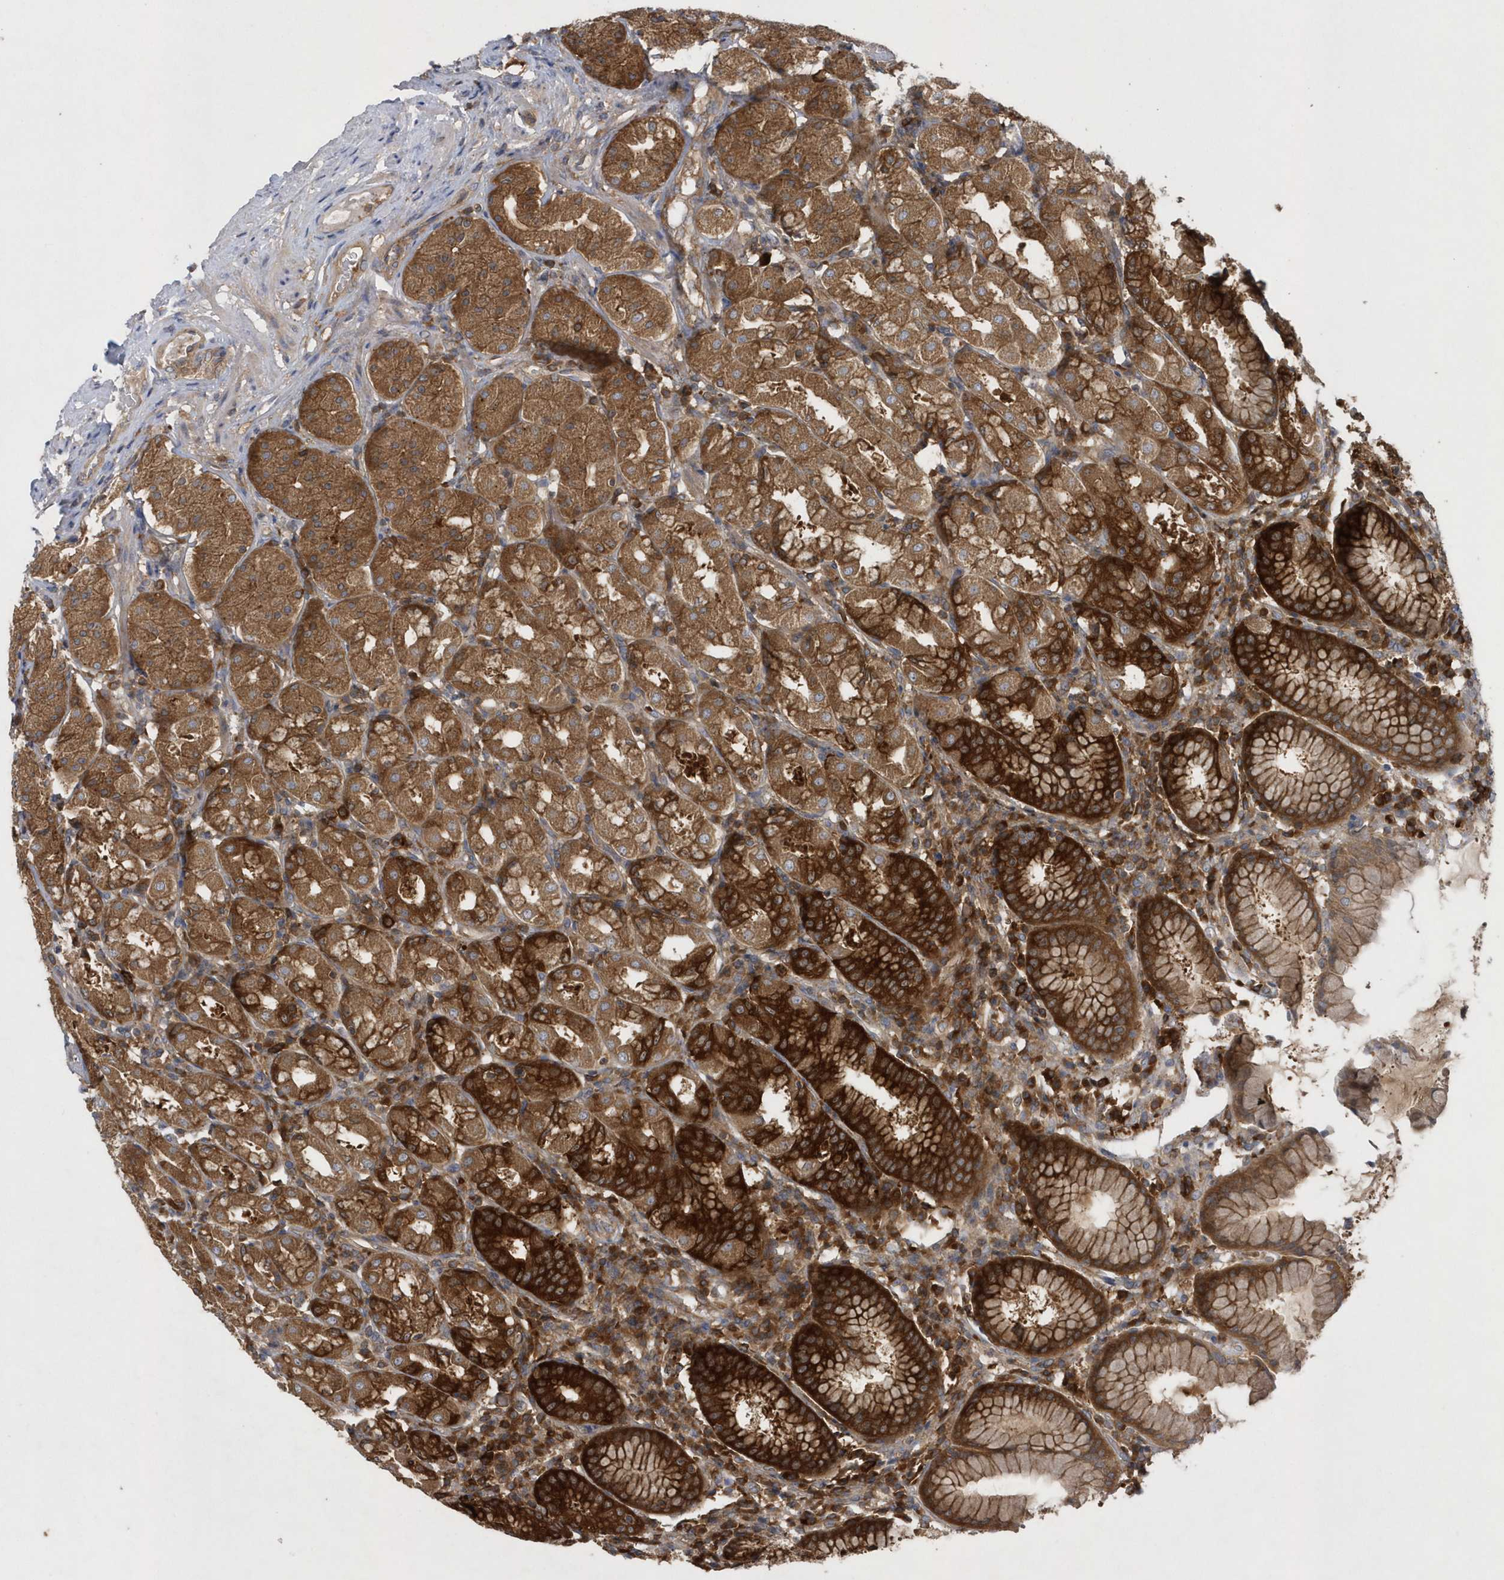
{"staining": {"intensity": "strong", "quantity": ">75%", "location": "cytoplasmic/membranous"}, "tissue": "stomach", "cell_type": "Glandular cells", "image_type": "normal", "snomed": [{"axis": "morphology", "description": "Normal tissue, NOS"}, {"axis": "topography", "description": "Stomach"}, {"axis": "topography", "description": "Stomach, lower"}], "caption": "DAB (3,3'-diaminobenzidine) immunohistochemical staining of unremarkable stomach exhibits strong cytoplasmic/membranous protein positivity in approximately >75% of glandular cells.", "gene": "PAICS", "patient": {"sex": "female", "age": 56}}